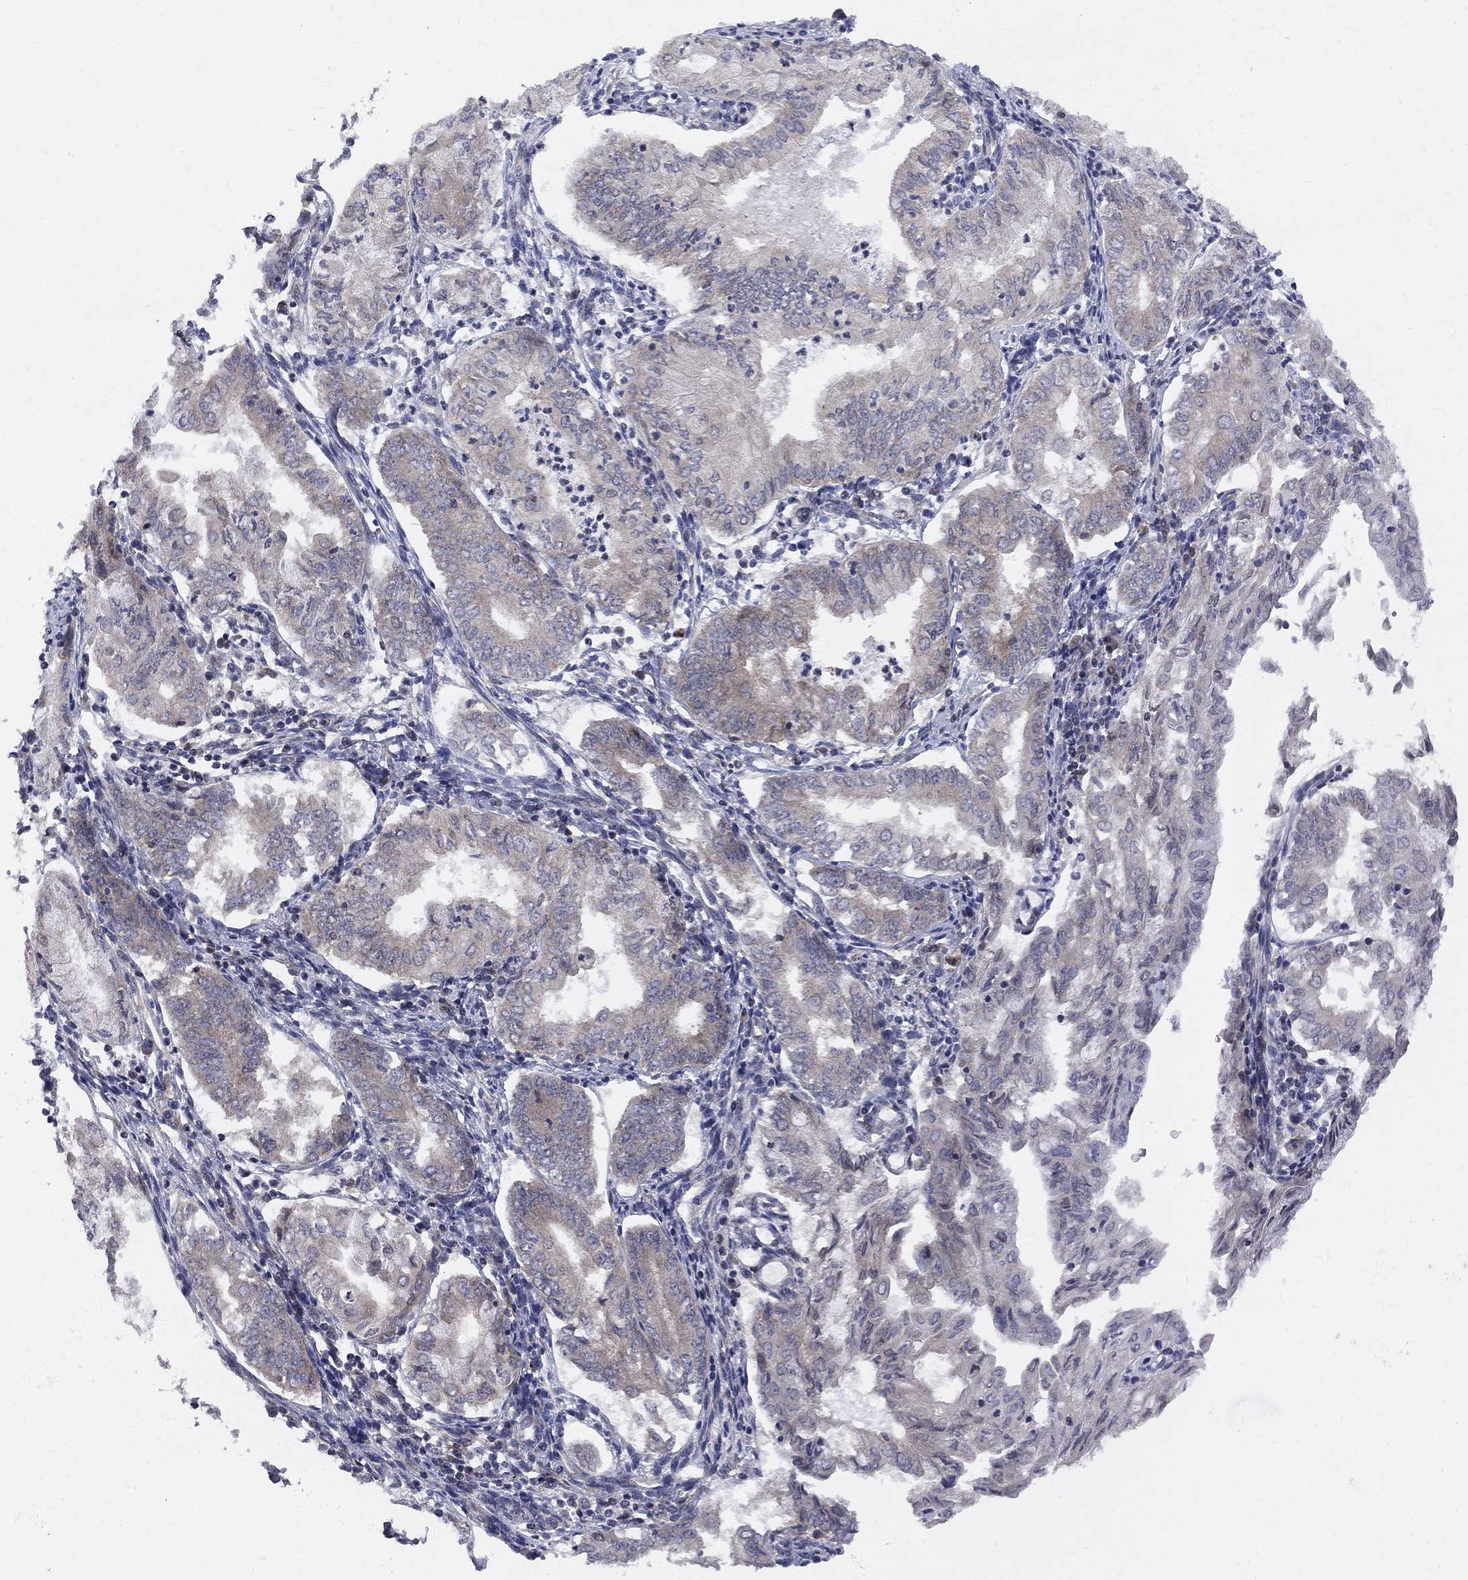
{"staining": {"intensity": "weak", "quantity": ">75%", "location": "cytoplasmic/membranous"}, "tissue": "endometrial cancer", "cell_type": "Tumor cells", "image_type": "cancer", "snomed": [{"axis": "morphology", "description": "Adenocarcinoma, NOS"}, {"axis": "topography", "description": "Endometrium"}], "caption": "Immunohistochemistry (DAB (3,3'-diaminobenzidine)) staining of human adenocarcinoma (endometrial) exhibits weak cytoplasmic/membranous protein staining in approximately >75% of tumor cells. Ihc stains the protein in brown and the nuclei are stained blue.", "gene": "CNOT11", "patient": {"sex": "female", "age": 68}}